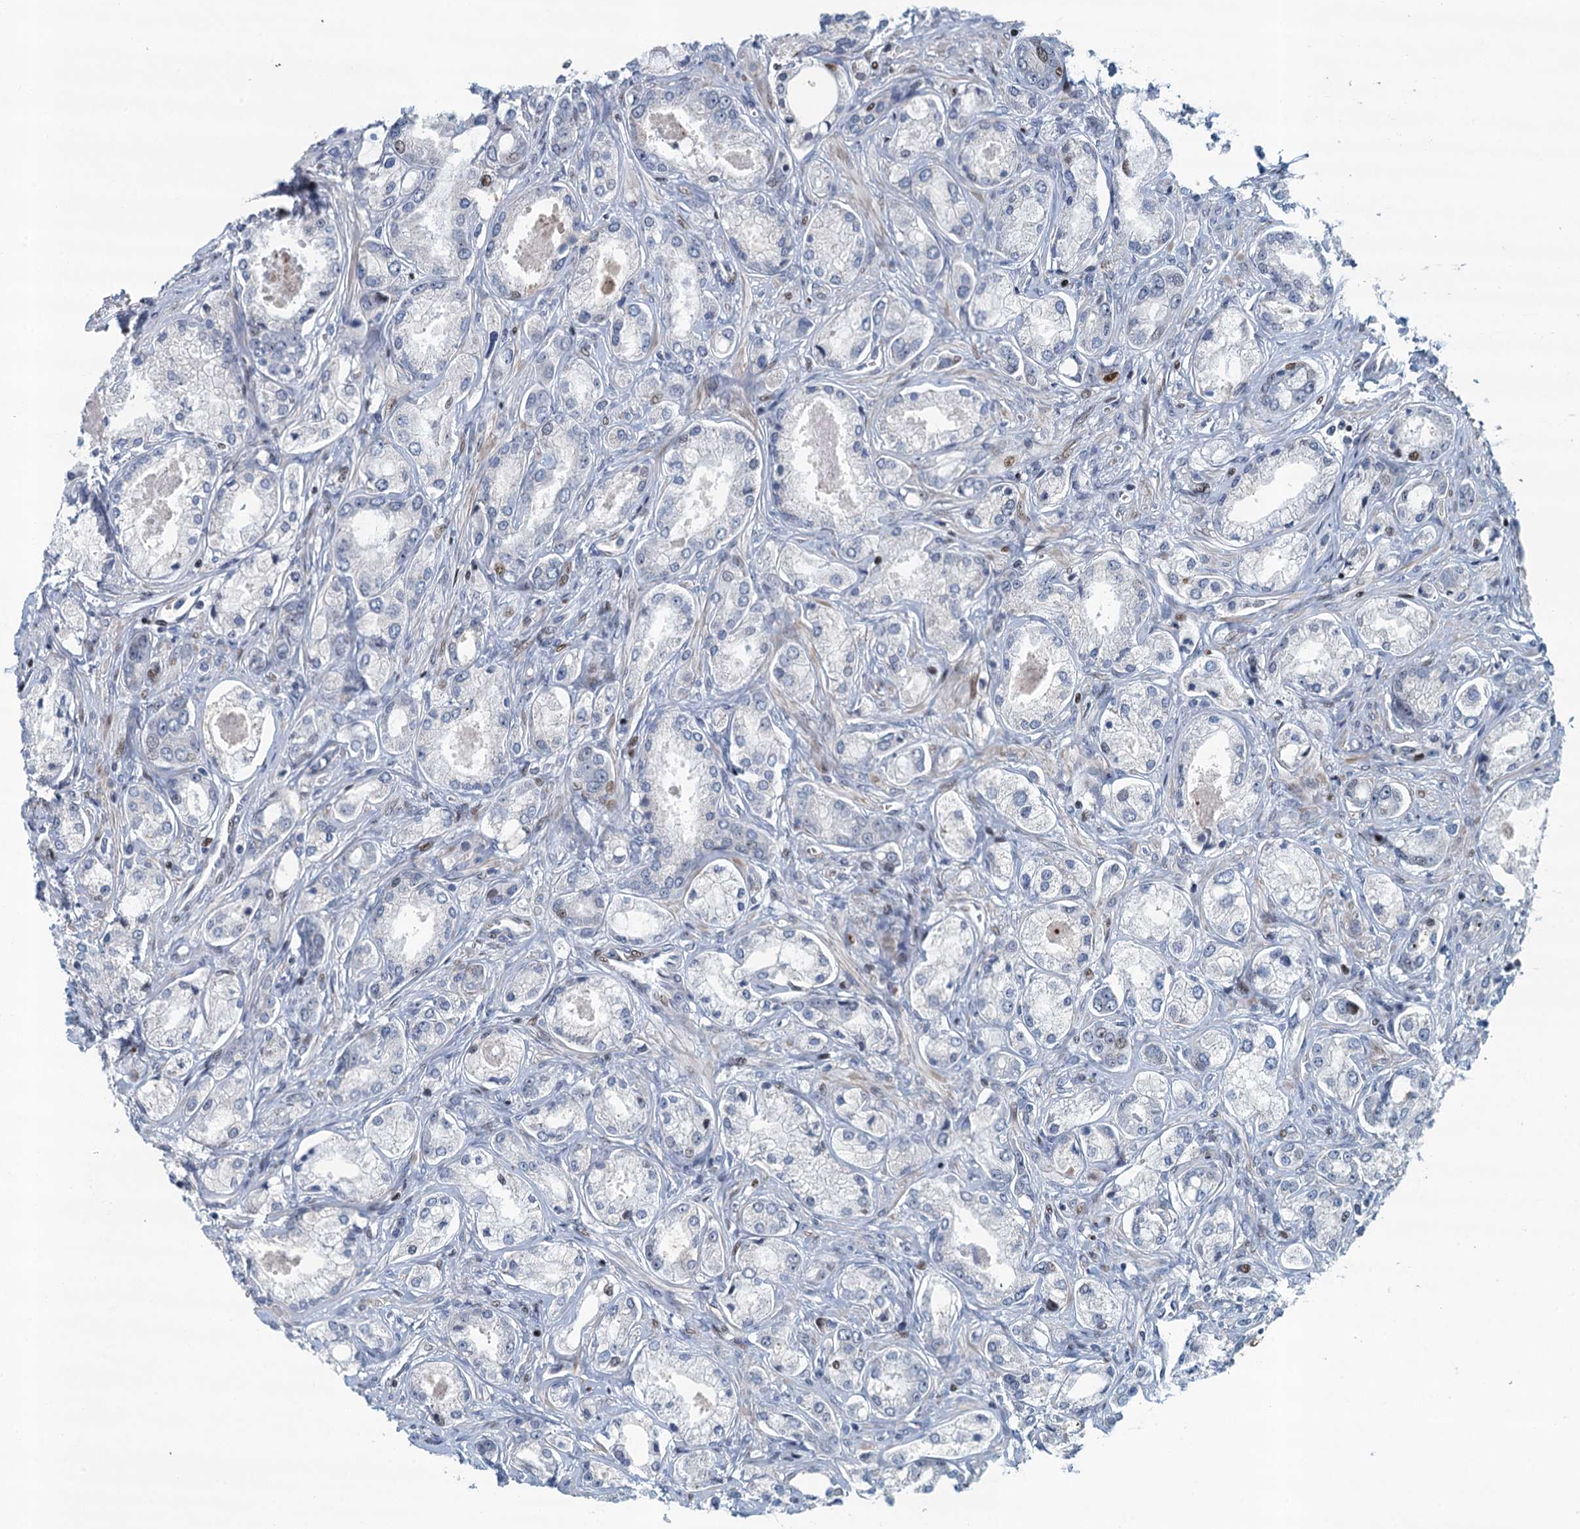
{"staining": {"intensity": "negative", "quantity": "none", "location": "none"}, "tissue": "prostate cancer", "cell_type": "Tumor cells", "image_type": "cancer", "snomed": [{"axis": "morphology", "description": "Adenocarcinoma, Low grade"}, {"axis": "topography", "description": "Prostate"}], "caption": "This is a micrograph of immunohistochemistry (IHC) staining of prostate adenocarcinoma (low-grade), which shows no positivity in tumor cells.", "gene": "ANKRD13D", "patient": {"sex": "male", "age": 68}}